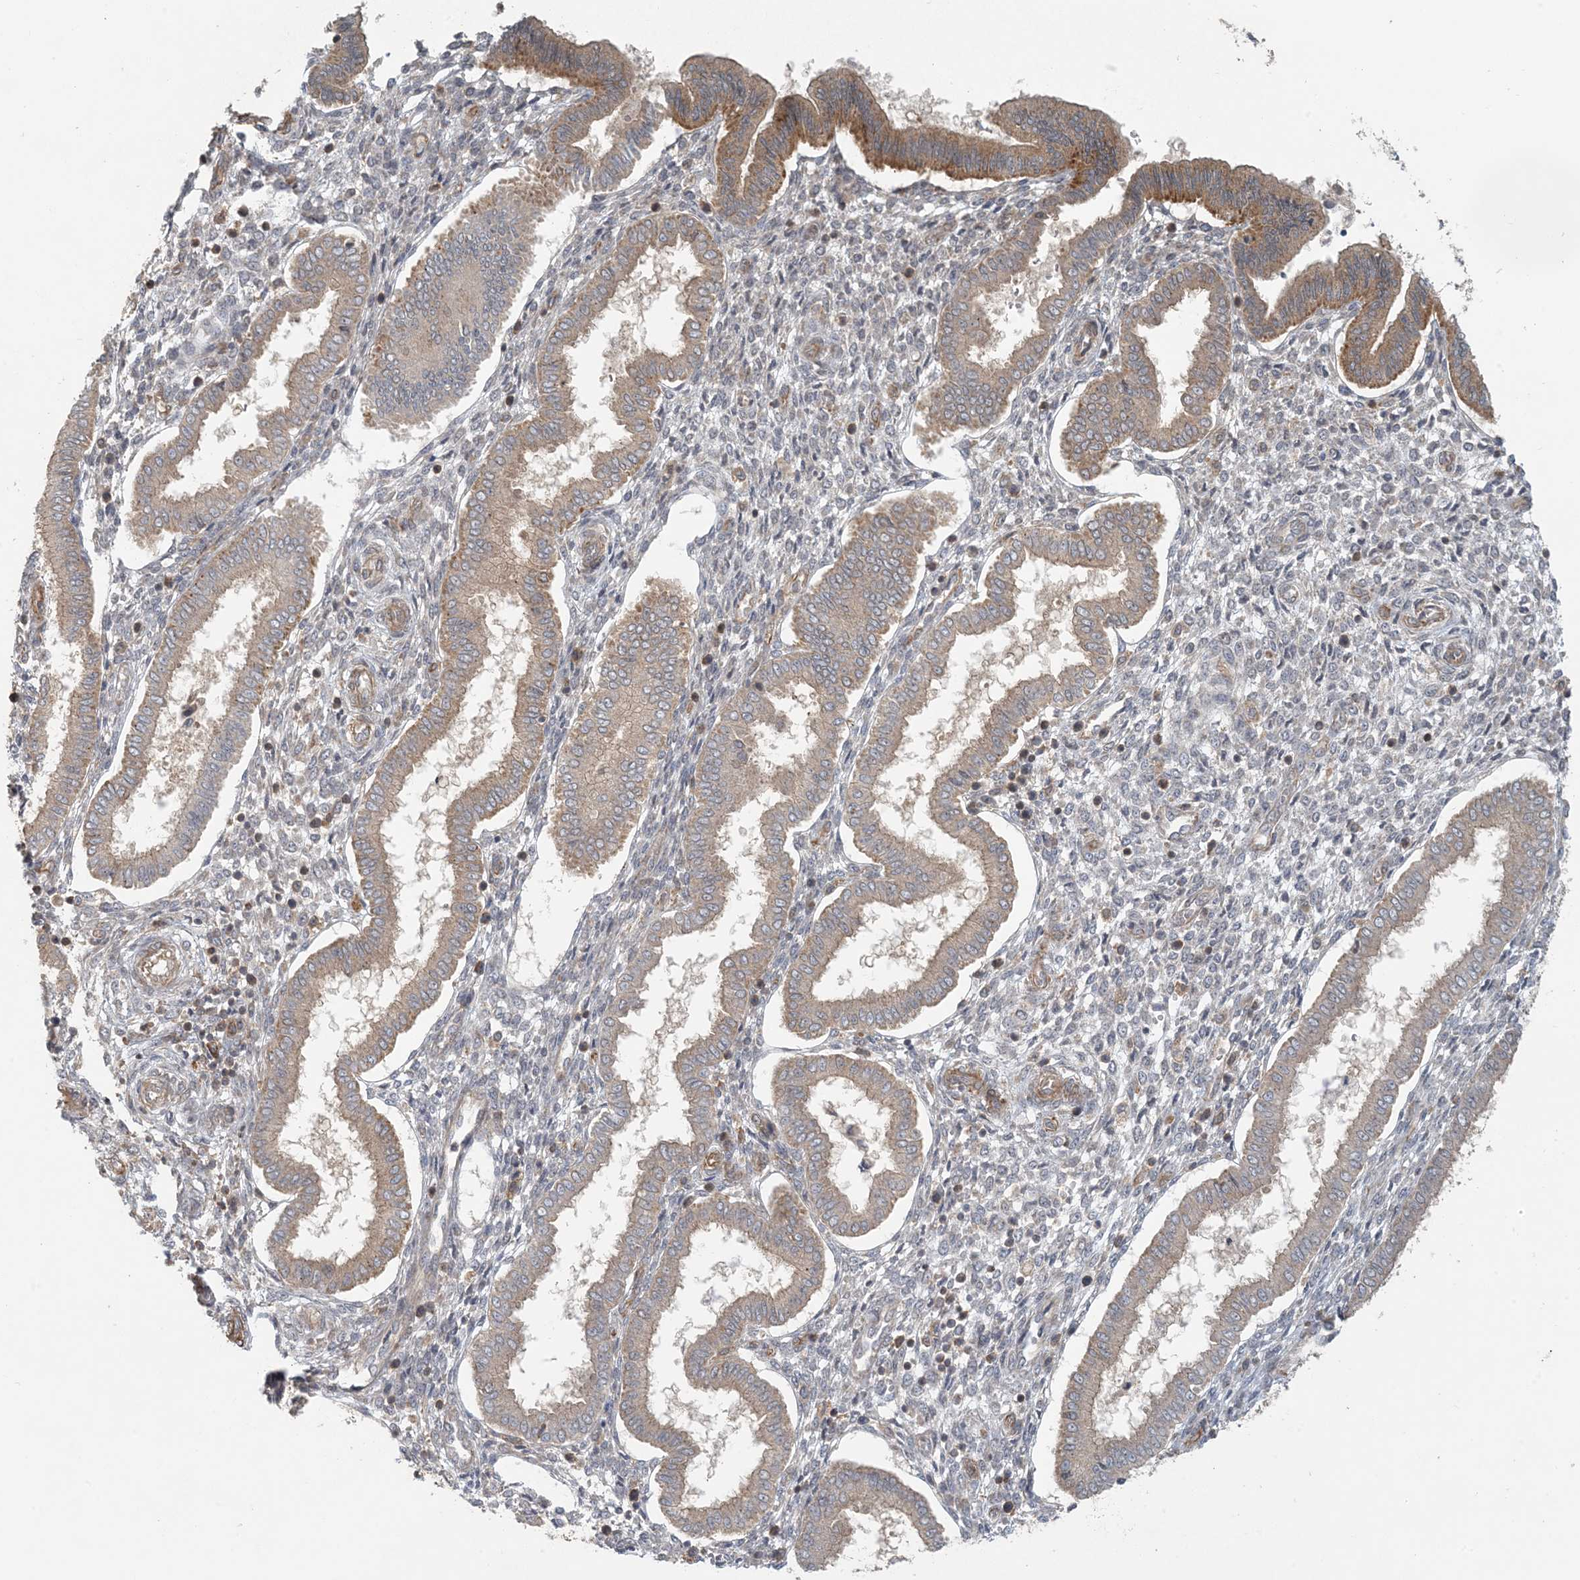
{"staining": {"intensity": "moderate", "quantity": "<25%", "location": "cytoplasmic/membranous"}, "tissue": "endometrium", "cell_type": "Cells in endometrial stroma", "image_type": "normal", "snomed": [{"axis": "morphology", "description": "Normal tissue, NOS"}, {"axis": "topography", "description": "Endometrium"}], "caption": "Immunohistochemical staining of normal endometrium reveals <25% levels of moderate cytoplasmic/membranous protein staining in about <25% of cells in endometrial stroma. Nuclei are stained in blue.", "gene": "OBI1", "patient": {"sex": "female", "age": 24}}